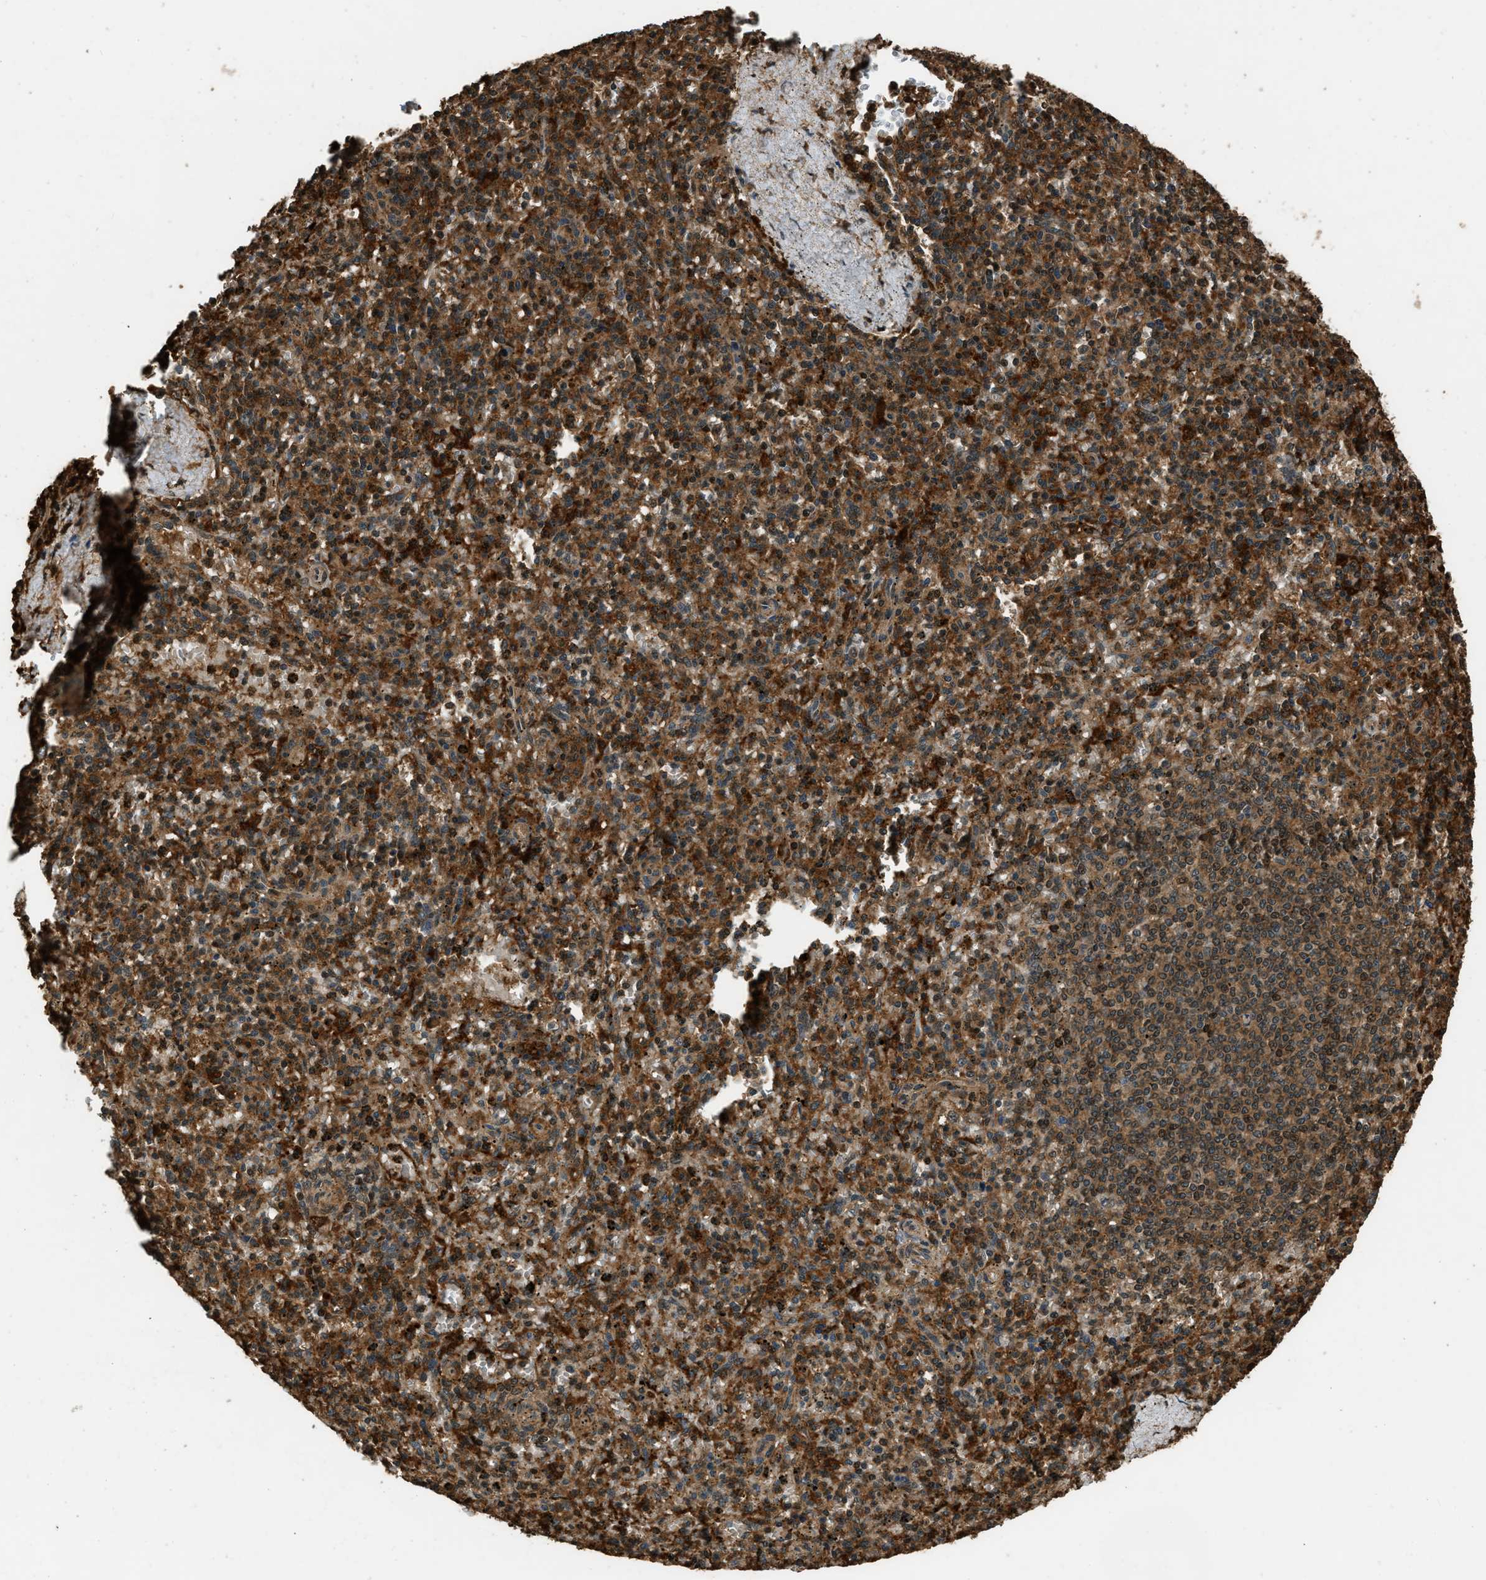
{"staining": {"intensity": "moderate", "quantity": ">75%", "location": "cytoplasmic/membranous"}, "tissue": "spleen", "cell_type": "Cells in red pulp", "image_type": "normal", "snomed": [{"axis": "morphology", "description": "Normal tissue, NOS"}, {"axis": "topography", "description": "Spleen"}], "caption": "Immunohistochemistry (IHC) histopathology image of normal spleen: spleen stained using immunohistochemistry (IHC) demonstrates medium levels of moderate protein expression localized specifically in the cytoplasmic/membranous of cells in red pulp, appearing as a cytoplasmic/membranous brown color.", "gene": "RAP2A", "patient": {"sex": "male", "age": 72}}